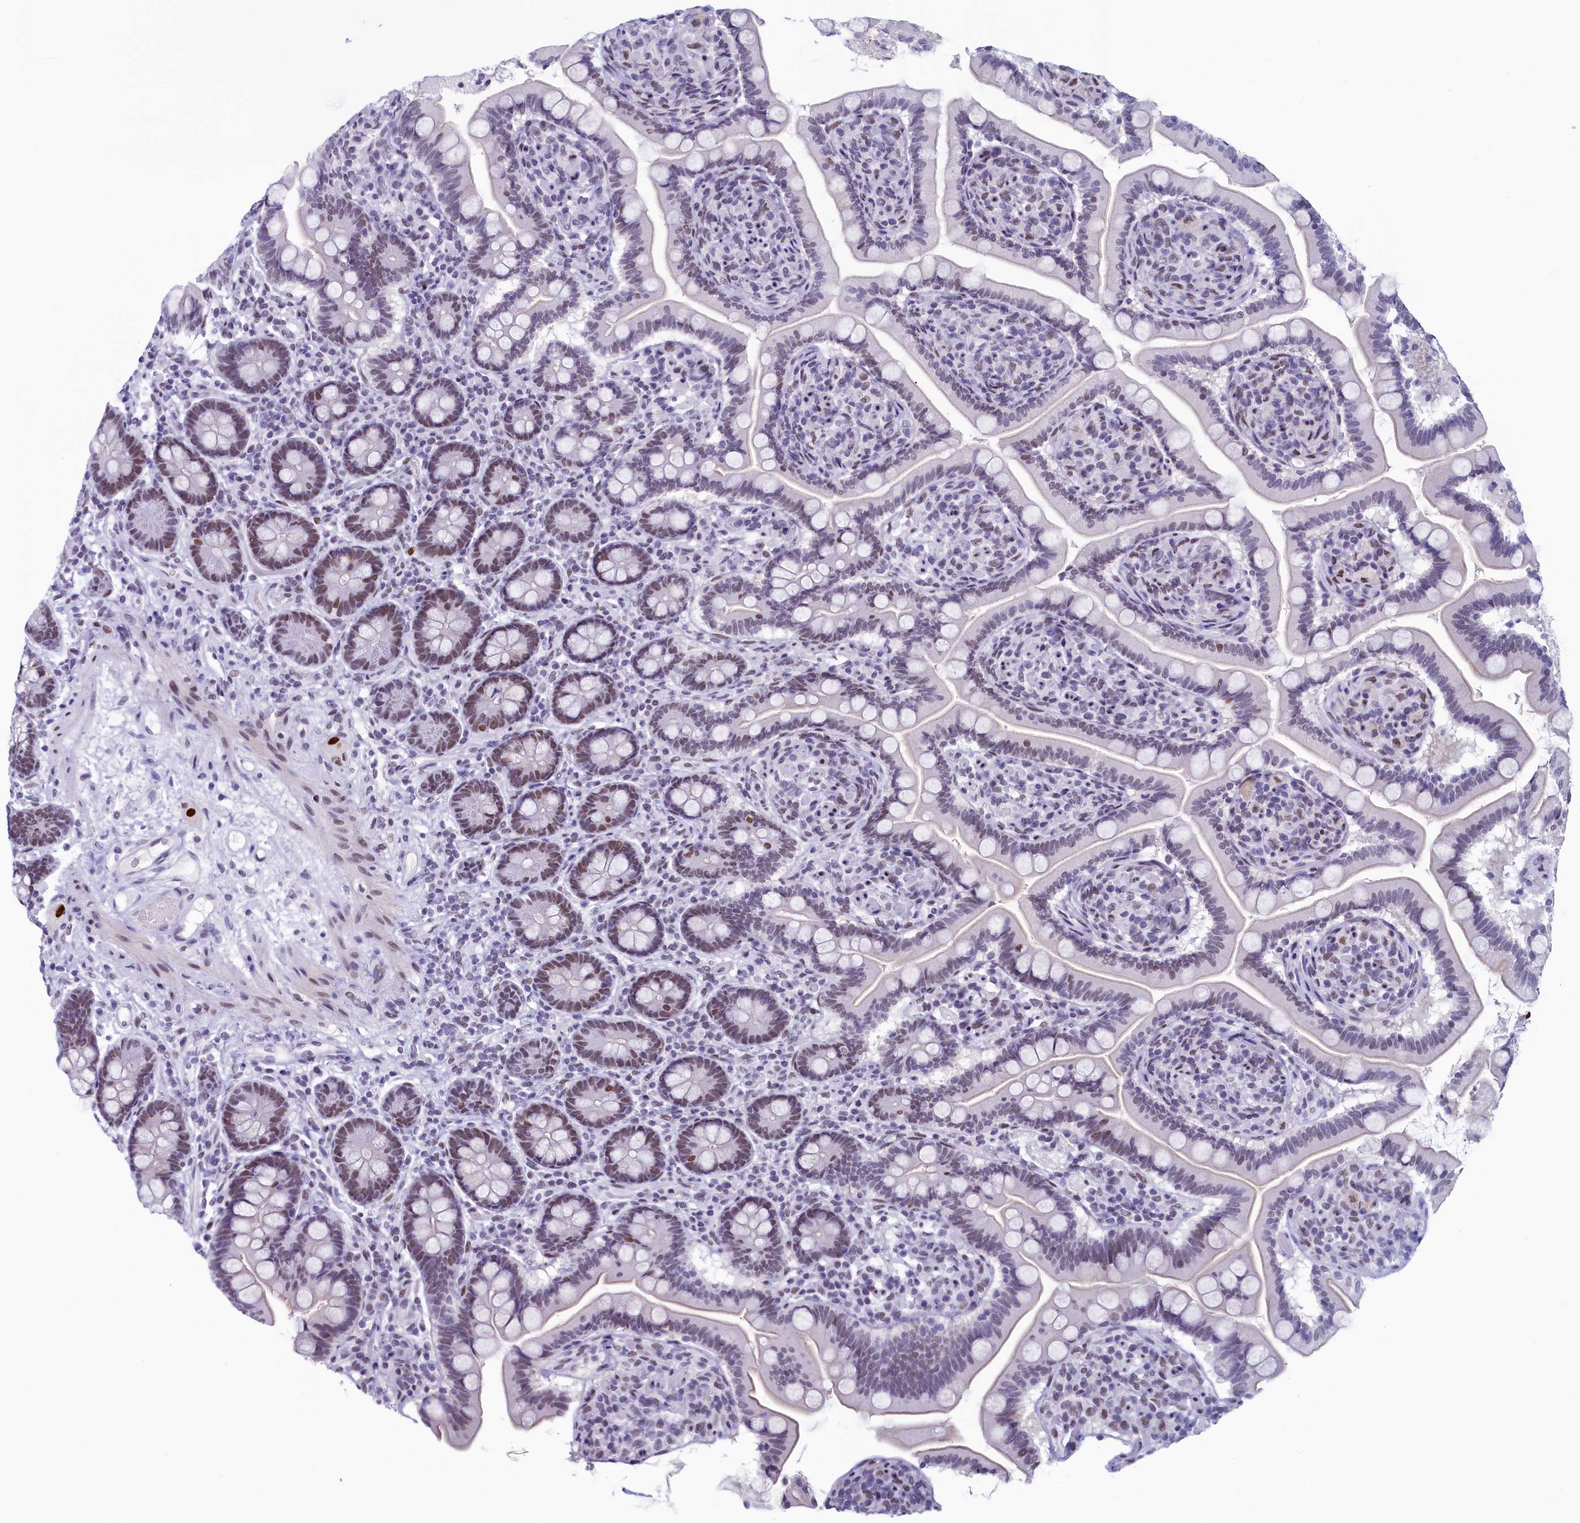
{"staining": {"intensity": "moderate", "quantity": "<25%", "location": "nuclear"}, "tissue": "small intestine", "cell_type": "Glandular cells", "image_type": "normal", "snomed": [{"axis": "morphology", "description": "Normal tissue, NOS"}, {"axis": "topography", "description": "Small intestine"}], "caption": "IHC photomicrograph of benign small intestine: small intestine stained using immunohistochemistry (IHC) shows low levels of moderate protein expression localized specifically in the nuclear of glandular cells, appearing as a nuclear brown color.", "gene": "SUGP2", "patient": {"sex": "female", "age": 64}}